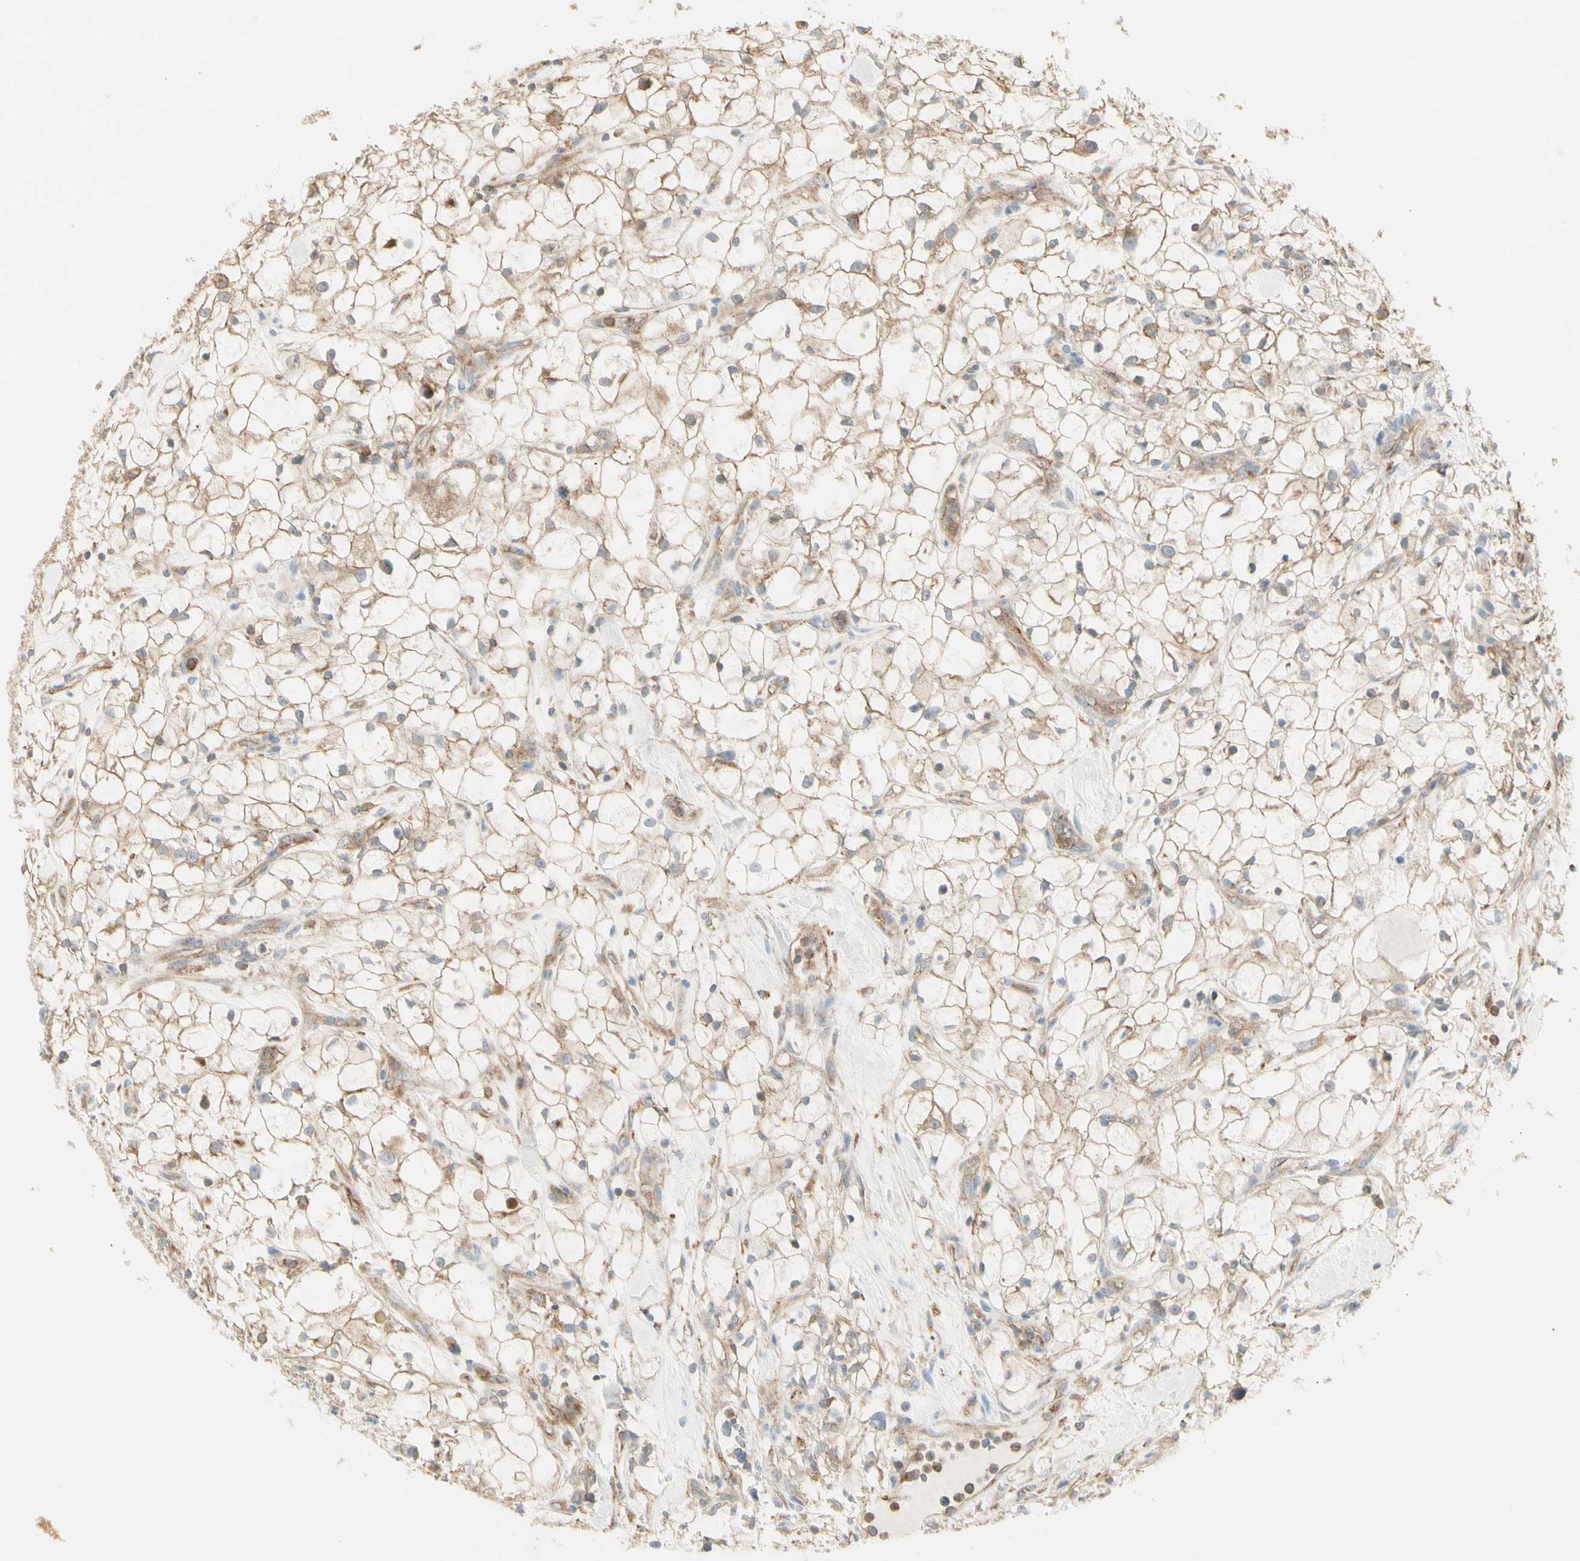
{"staining": {"intensity": "weak", "quantity": ">75%", "location": "cytoplasmic/membranous"}, "tissue": "renal cancer", "cell_type": "Tumor cells", "image_type": "cancer", "snomed": [{"axis": "morphology", "description": "Adenocarcinoma, NOS"}, {"axis": "topography", "description": "Kidney"}], "caption": "About >75% of tumor cells in human renal cancer demonstrate weak cytoplasmic/membranous protein expression as visualized by brown immunohistochemical staining.", "gene": "AGFG1", "patient": {"sex": "female", "age": 60}}